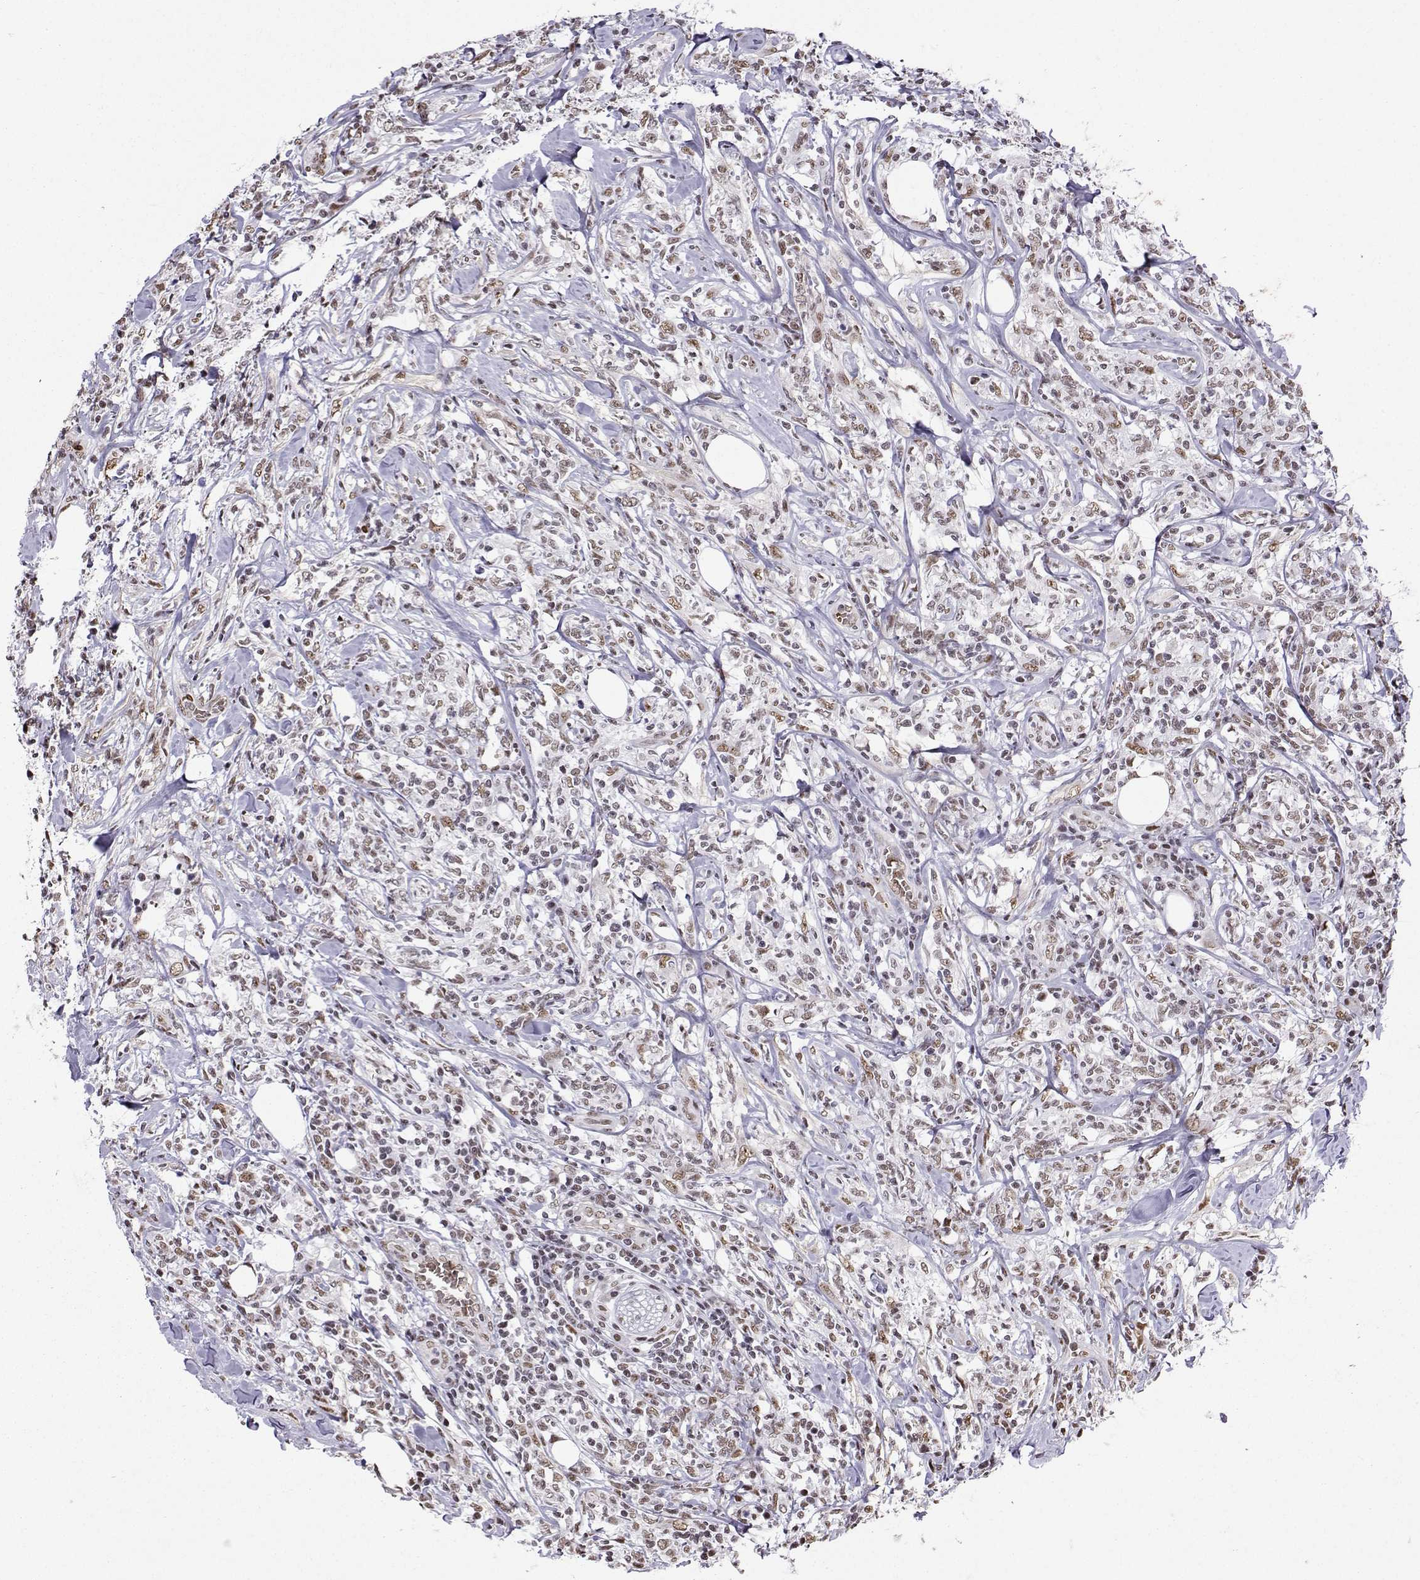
{"staining": {"intensity": "weak", "quantity": ">75%", "location": "nuclear"}, "tissue": "lymphoma", "cell_type": "Tumor cells", "image_type": "cancer", "snomed": [{"axis": "morphology", "description": "Malignant lymphoma, non-Hodgkin's type, High grade"}, {"axis": "topography", "description": "Lymph node"}], "caption": "Human lymphoma stained with a protein marker demonstrates weak staining in tumor cells.", "gene": "CCNK", "patient": {"sex": "female", "age": 84}}